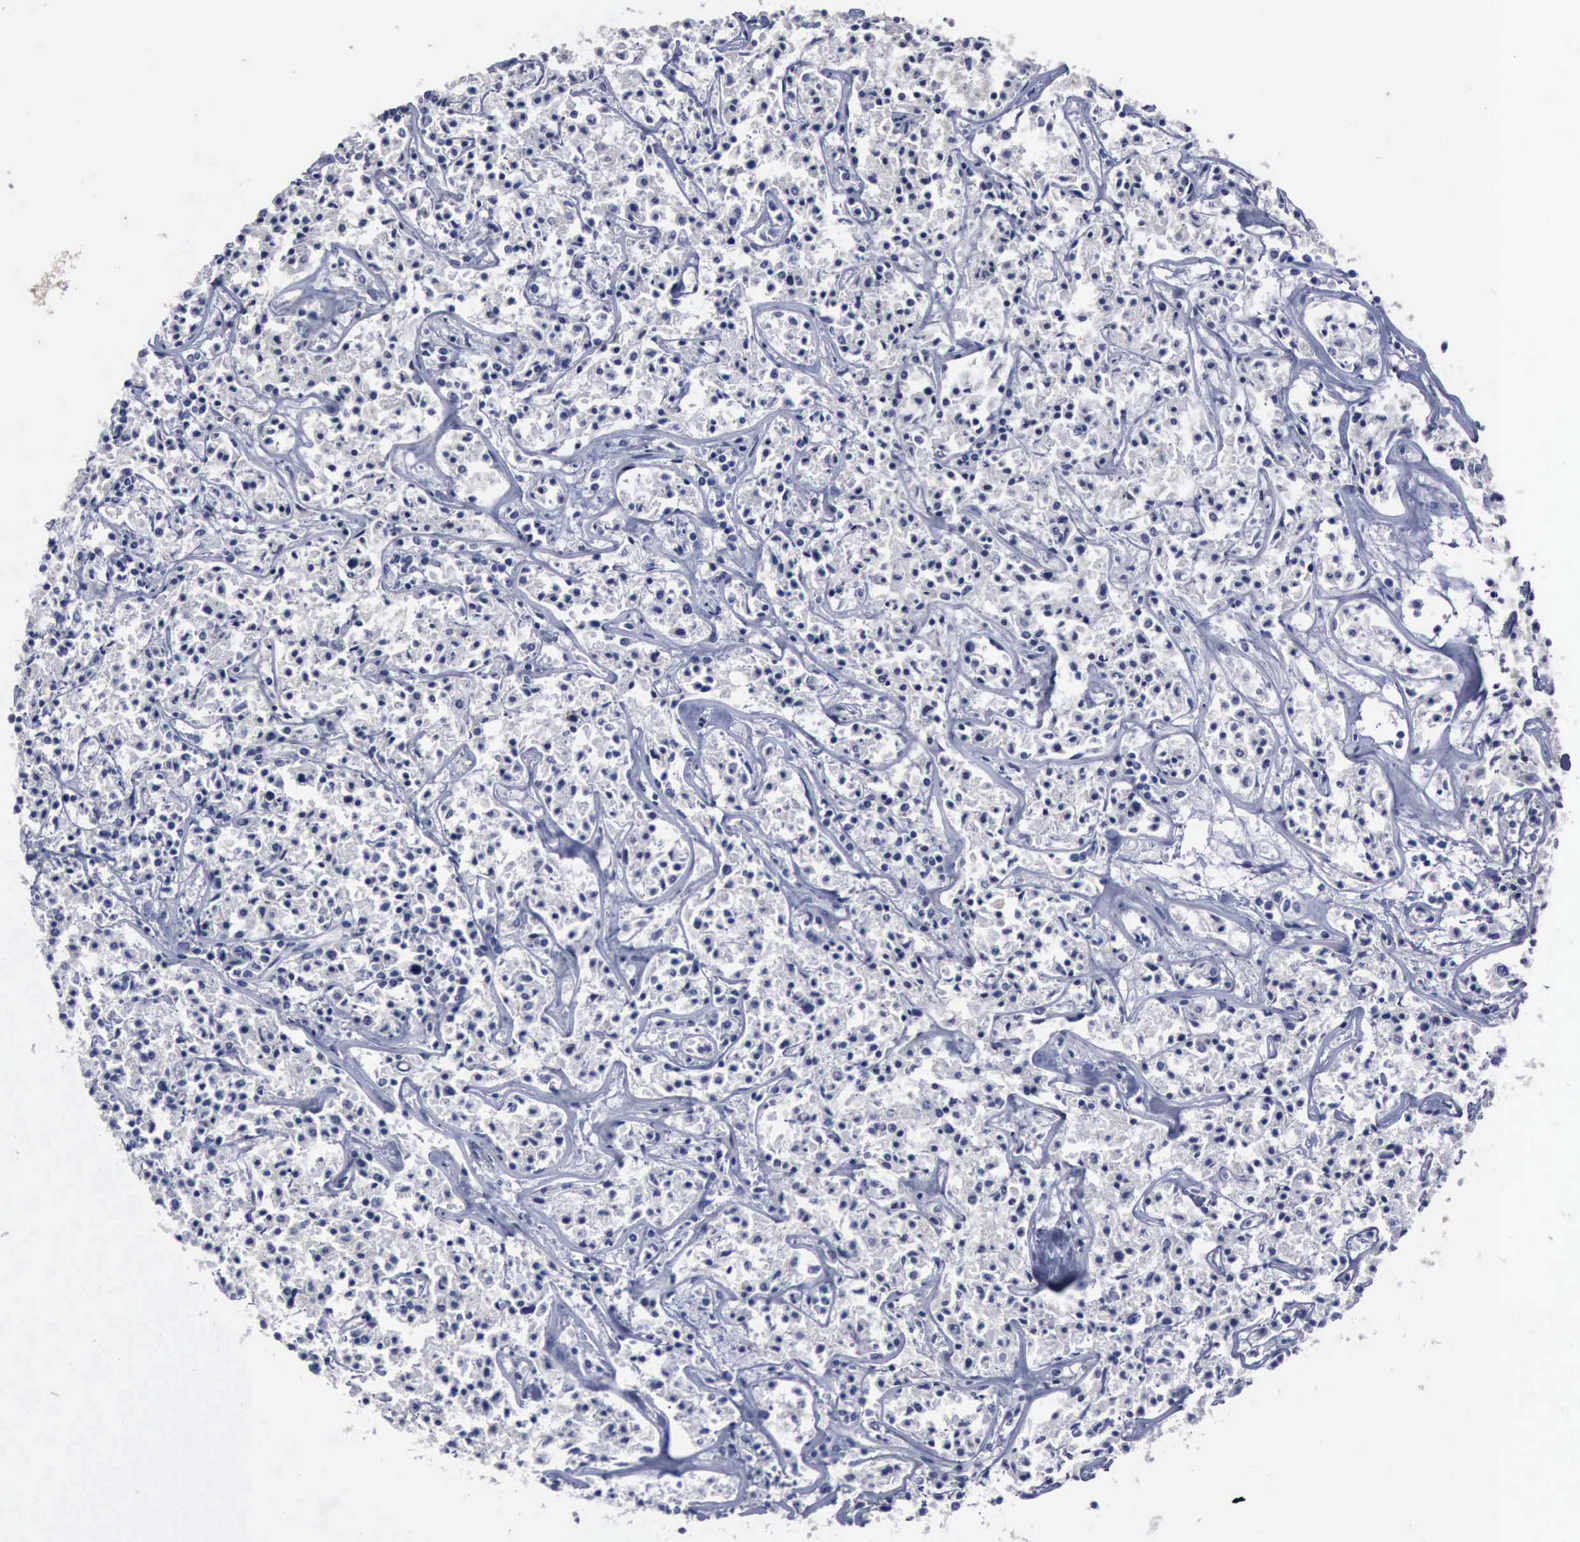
{"staining": {"intensity": "negative", "quantity": "none", "location": "none"}, "tissue": "lymphoma", "cell_type": "Tumor cells", "image_type": "cancer", "snomed": [{"axis": "morphology", "description": "Malignant lymphoma, non-Hodgkin's type, Low grade"}, {"axis": "topography", "description": "Small intestine"}], "caption": "Tumor cells are negative for brown protein staining in malignant lymphoma, non-Hodgkin's type (low-grade). The staining is performed using DAB brown chromogen with nuclei counter-stained in using hematoxylin.", "gene": "MYO18B", "patient": {"sex": "female", "age": 59}}